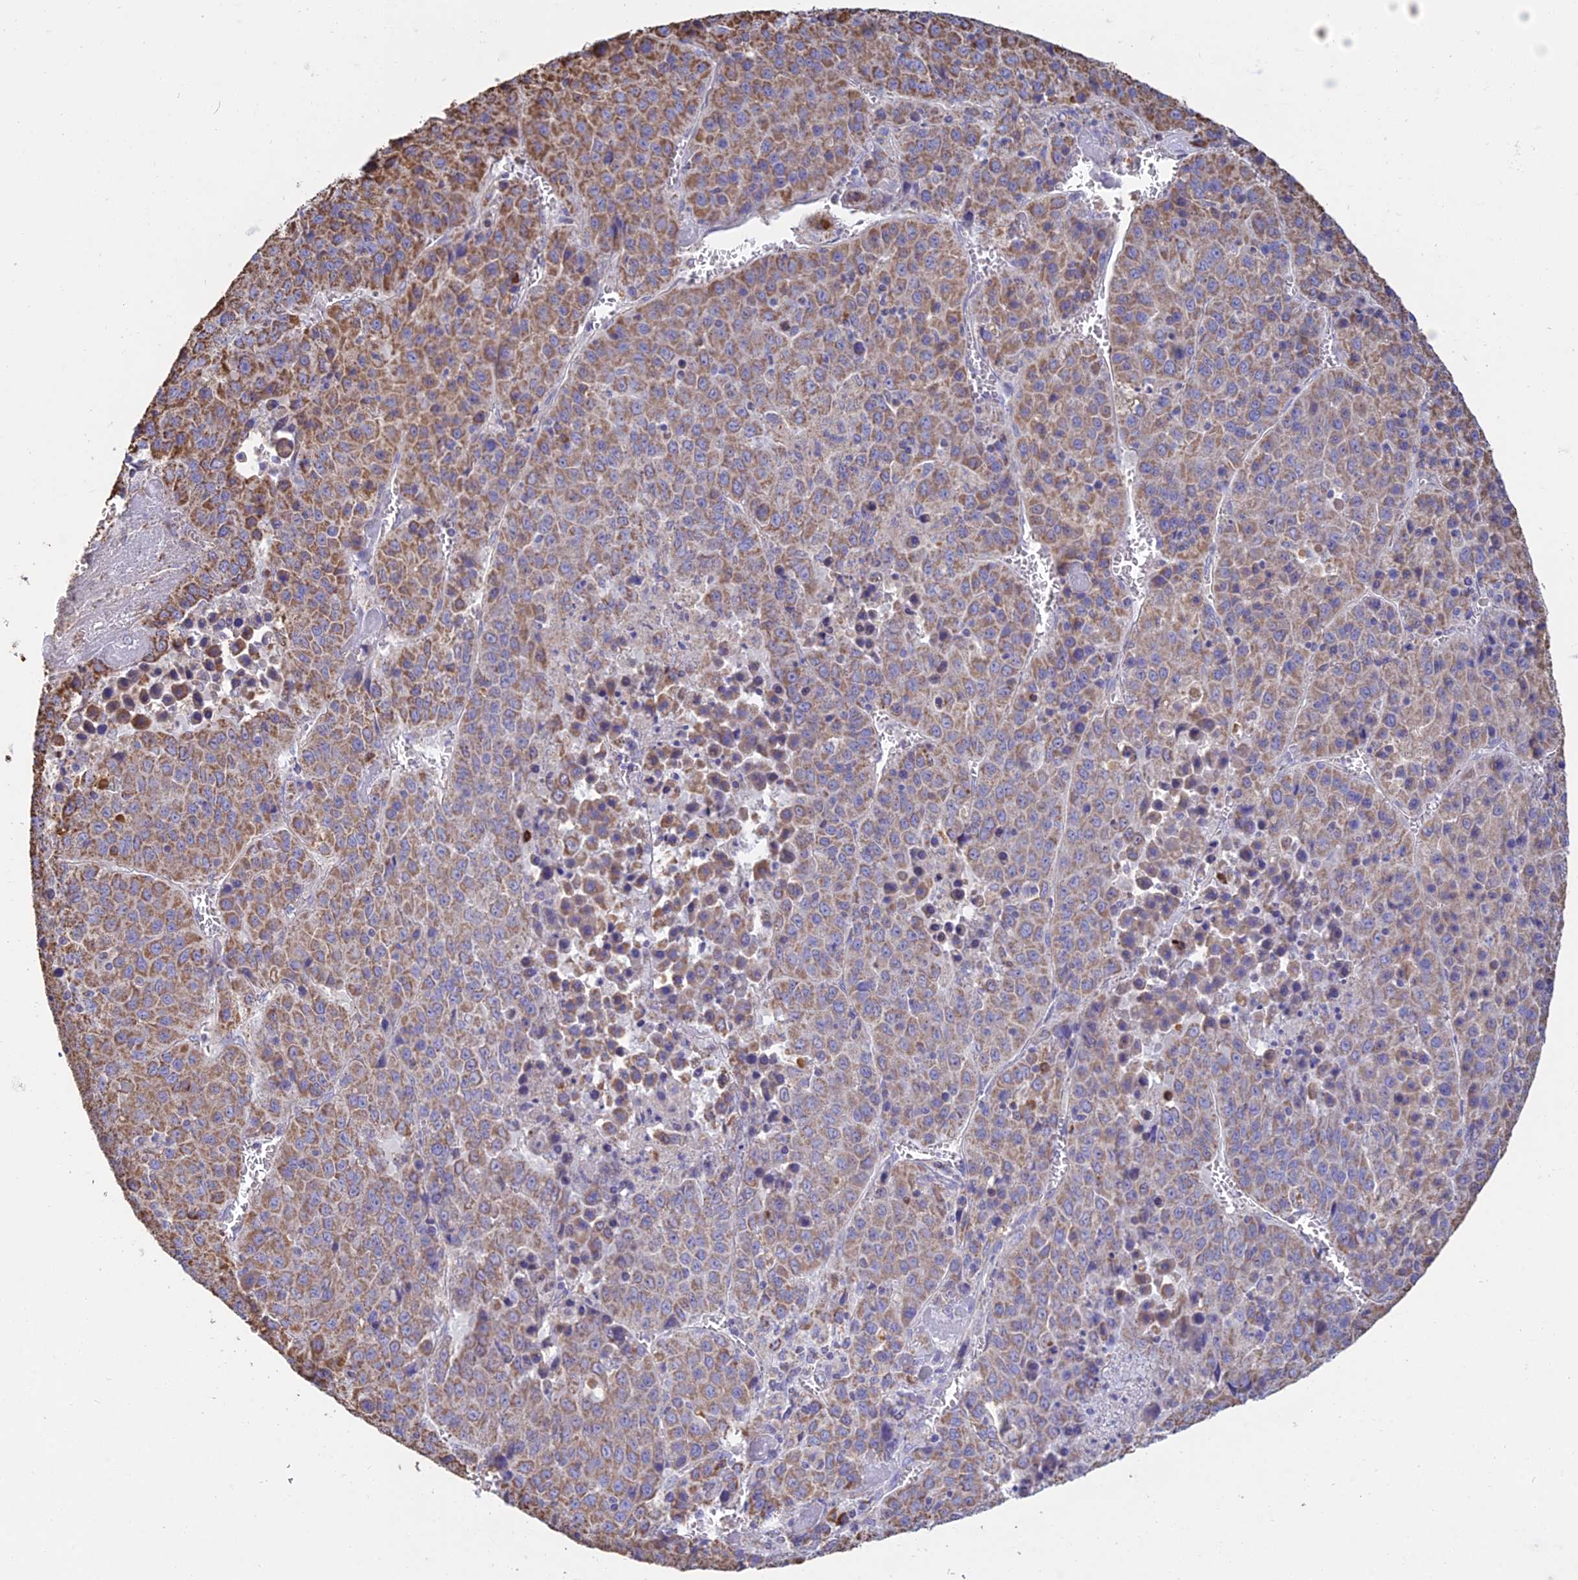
{"staining": {"intensity": "moderate", "quantity": ">75%", "location": "cytoplasmic/membranous"}, "tissue": "liver cancer", "cell_type": "Tumor cells", "image_type": "cancer", "snomed": [{"axis": "morphology", "description": "Carcinoma, Hepatocellular, NOS"}, {"axis": "topography", "description": "Liver"}], "caption": "Moderate cytoplasmic/membranous protein expression is appreciated in about >75% of tumor cells in liver hepatocellular carcinoma. Immunohistochemistry stains the protein in brown and the nuclei are stained blue.", "gene": "OR2W3", "patient": {"sex": "female", "age": 53}}